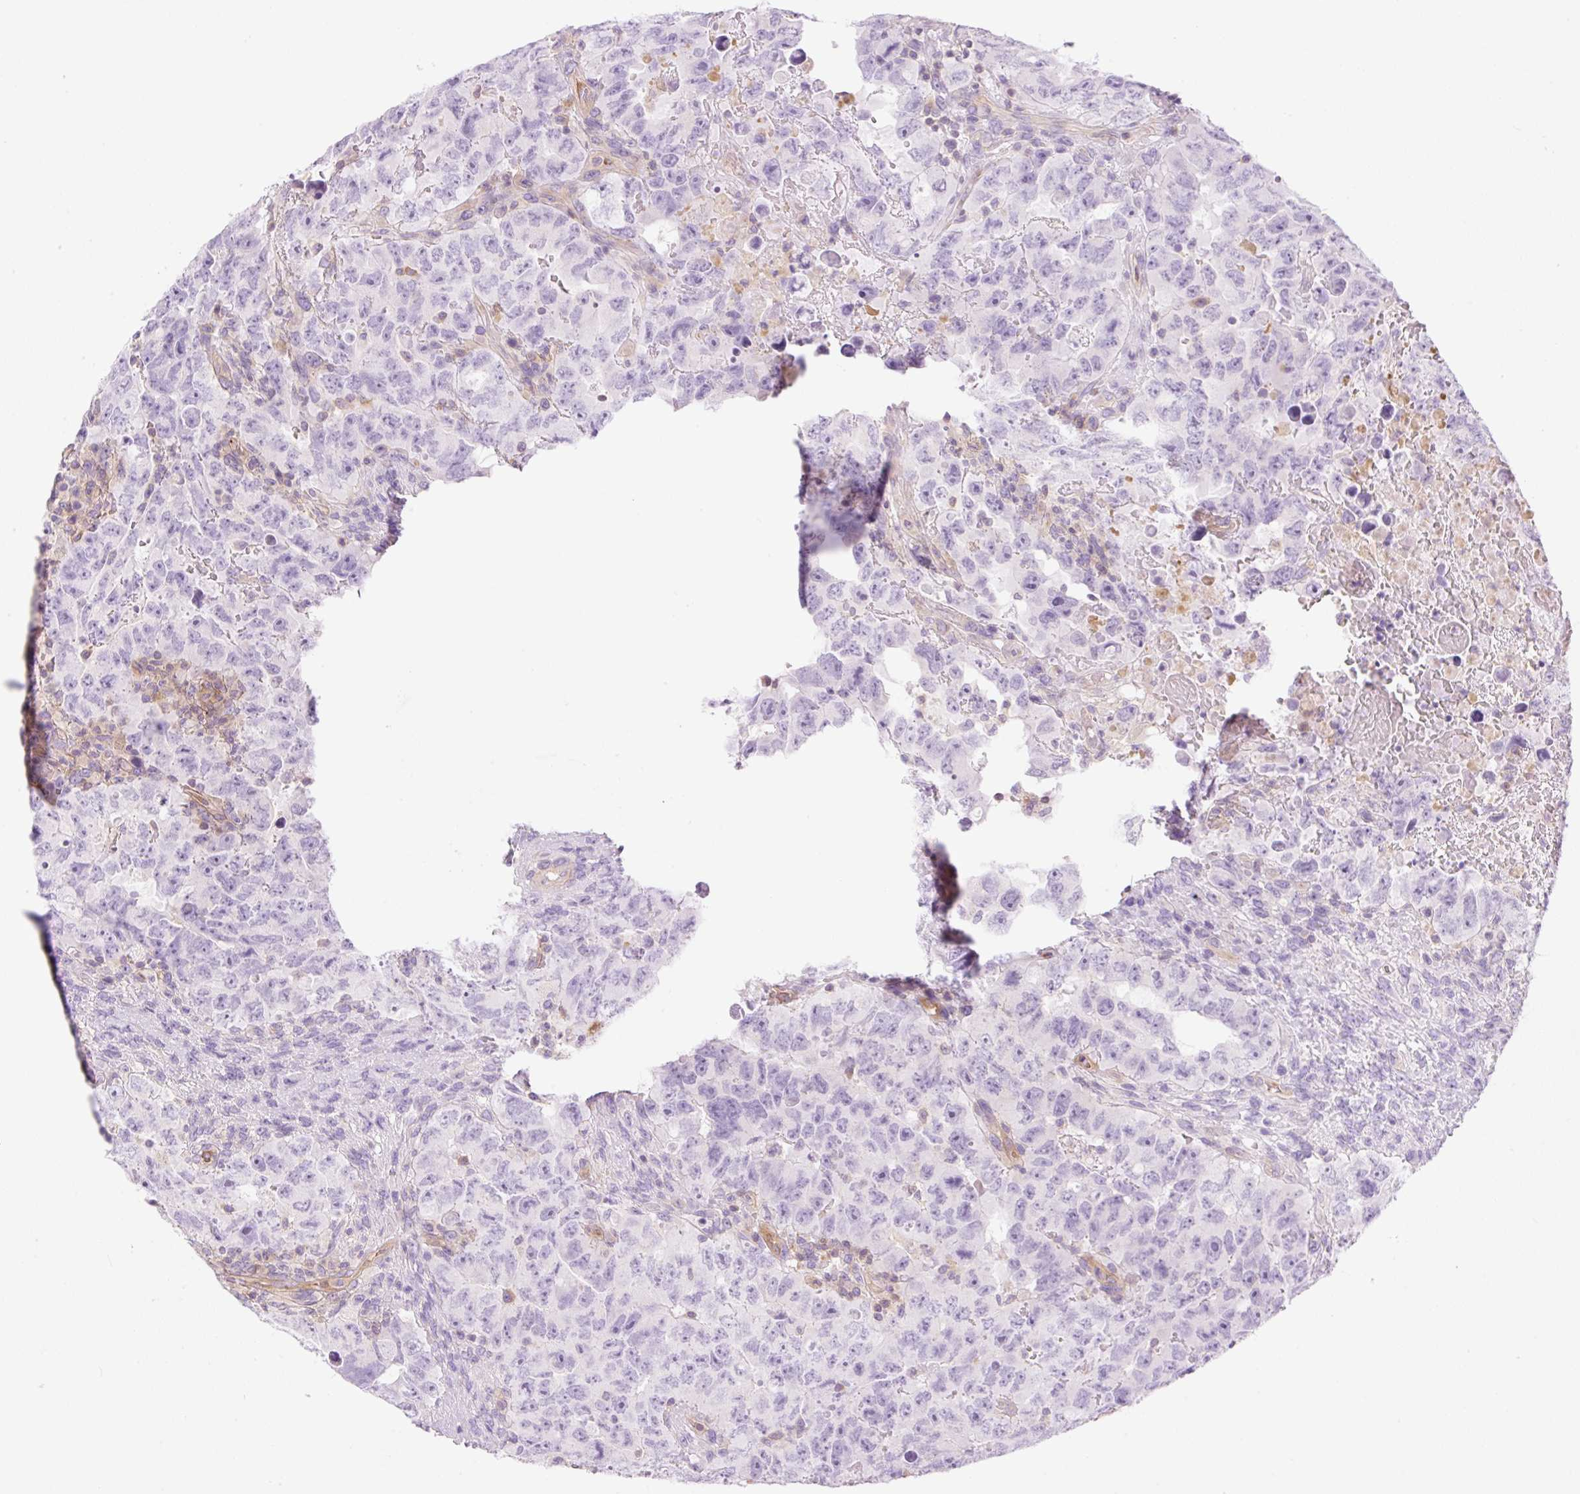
{"staining": {"intensity": "negative", "quantity": "none", "location": "none"}, "tissue": "testis cancer", "cell_type": "Tumor cells", "image_type": "cancer", "snomed": [{"axis": "morphology", "description": "Carcinoma, Embryonal, NOS"}, {"axis": "topography", "description": "Testis"}], "caption": "This image is of testis cancer stained with immunohistochemistry (IHC) to label a protein in brown with the nuclei are counter-stained blue. There is no expression in tumor cells.", "gene": "EHD3", "patient": {"sex": "male", "age": 24}}